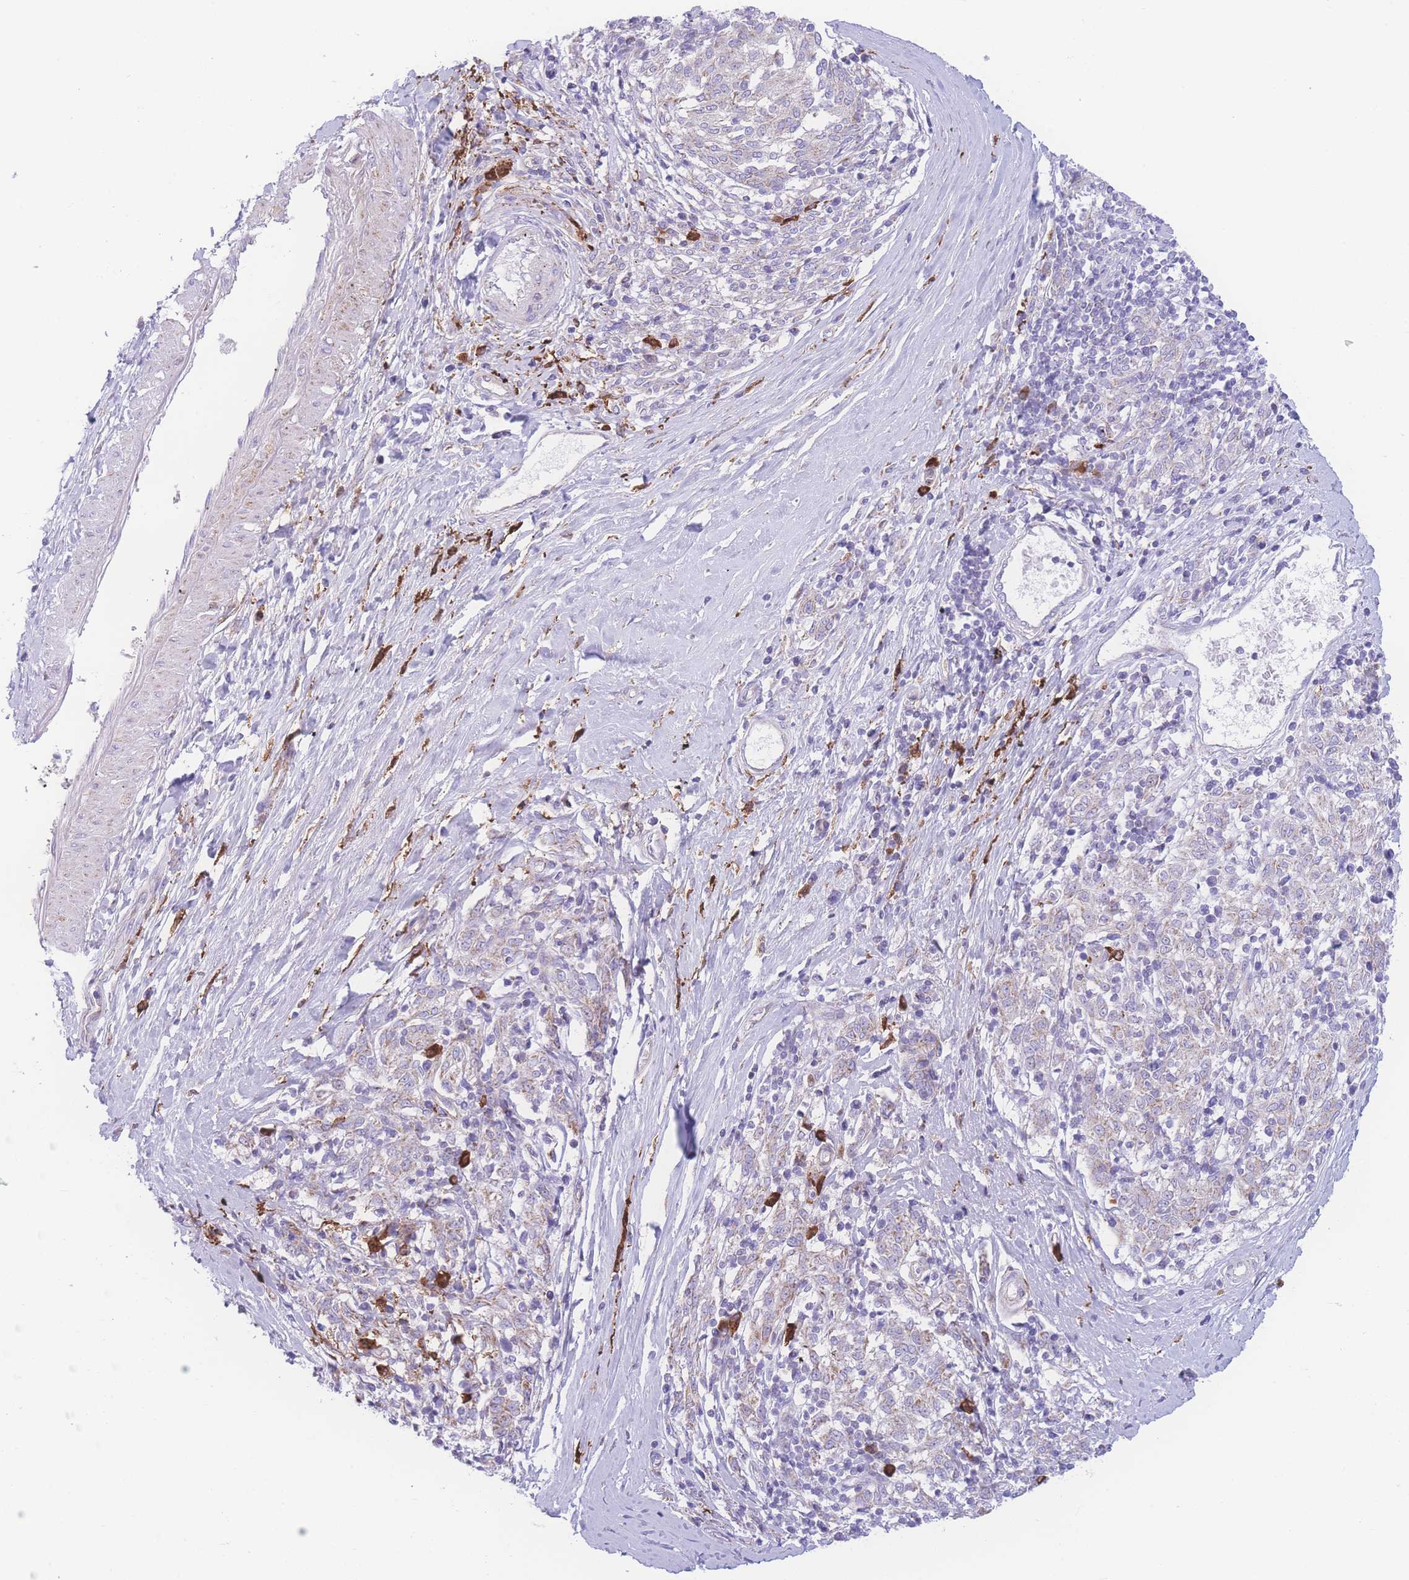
{"staining": {"intensity": "weak", "quantity": "<25%", "location": "cytoplasmic/membranous"}, "tissue": "melanoma", "cell_type": "Tumor cells", "image_type": "cancer", "snomed": [{"axis": "morphology", "description": "Malignant melanoma, NOS"}, {"axis": "topography", "description": "Skin"}], "caption": "There is no significant positivity in tumor cells of melanoma.", "gene": "NBEAL1", "patient": {"sex": "female", "age": 72}}